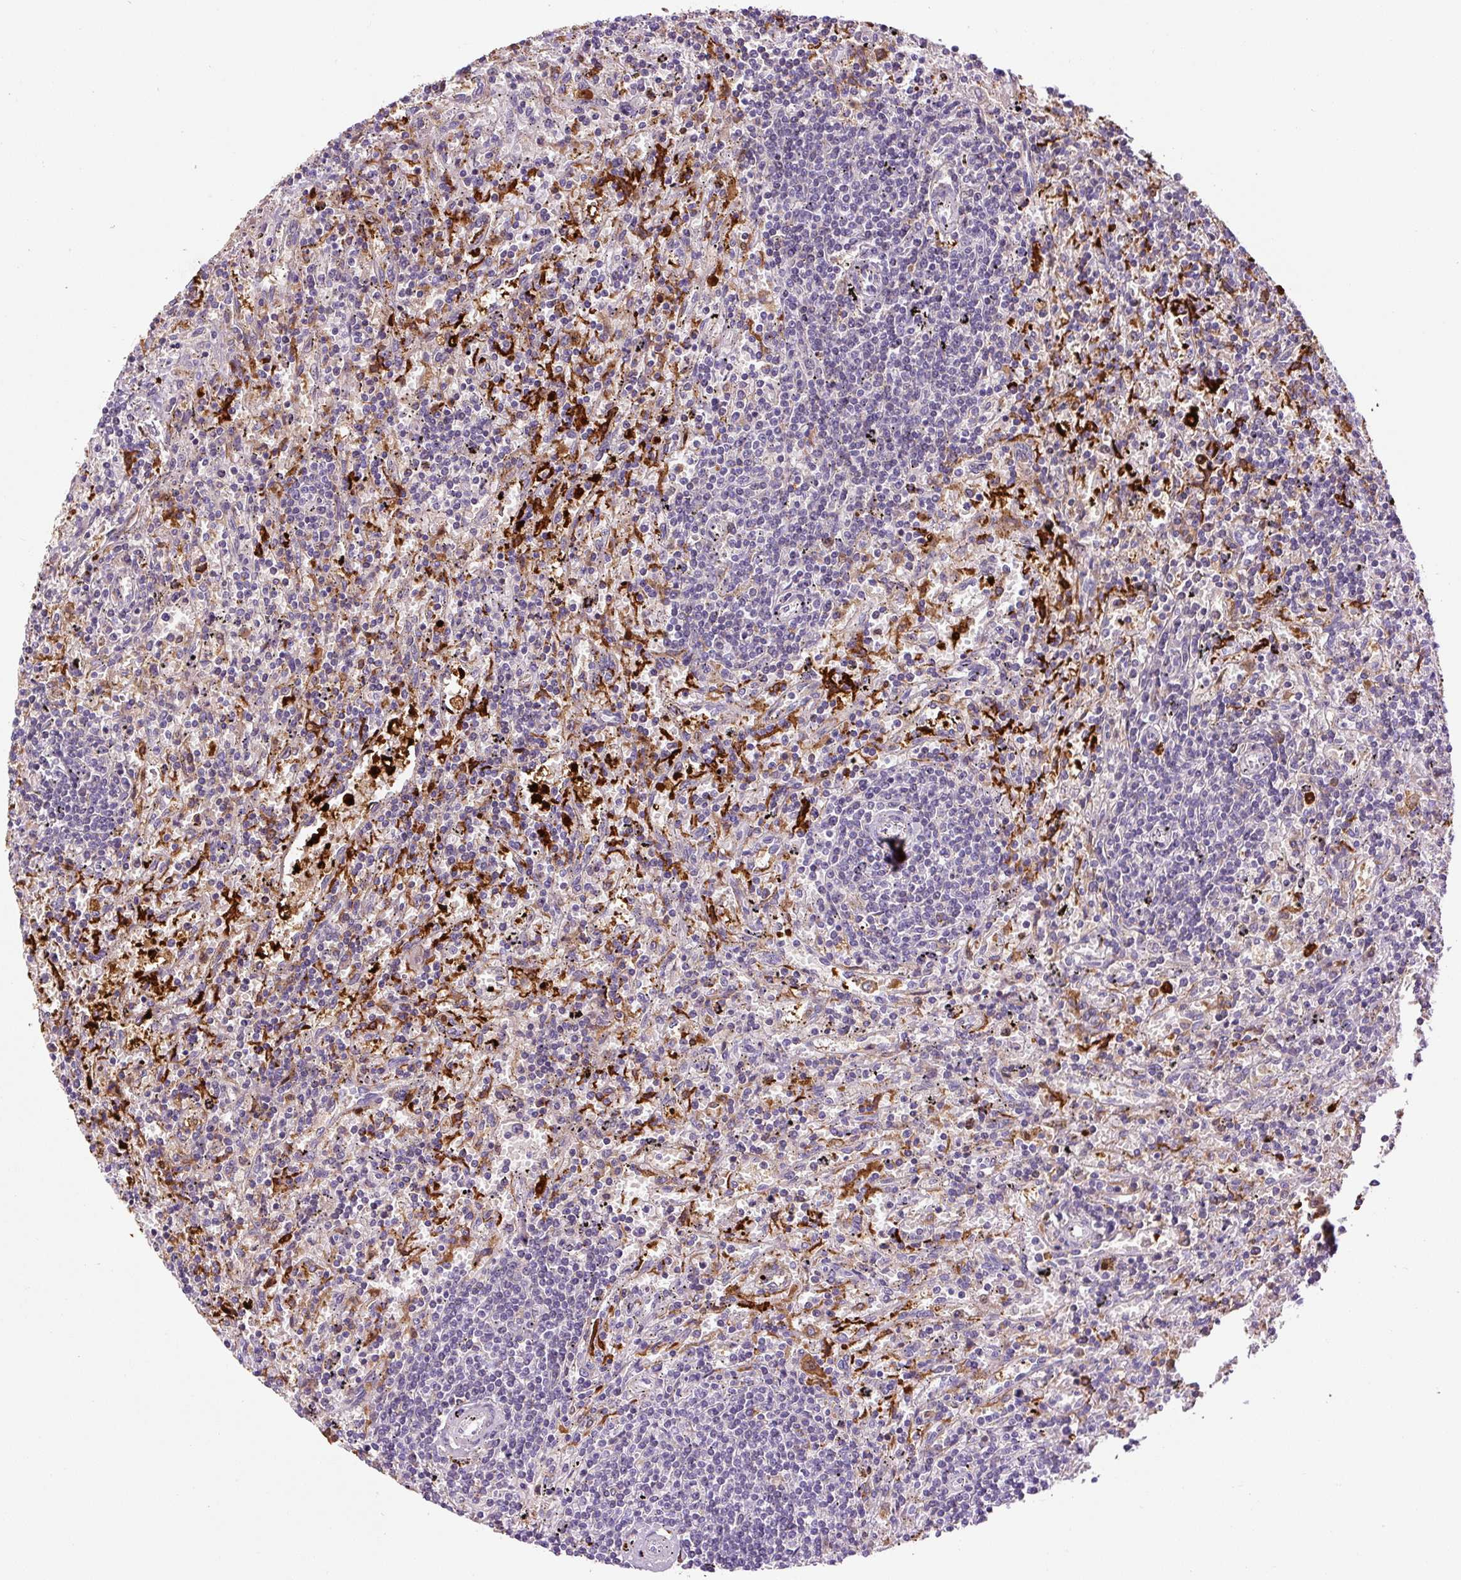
{"staining": {"intensity": "negative", "quantity": "none", "location": "none"}, "tissue": "lymphoma", "cell_type": "Tumor cells", "image_type": "cancer", "snomed": [{"axis": "morphology", "description": "Malignant lymphoma, non-Hodgkin's type, Low grade"}, {"axis": "topography", "description": "Spleen"}], "caption": "Tumor cells show no significant expression in malignant lymphoma, non-Hodgkin's type (low-grade). Nuclei are stained in blue.", "gene": "FUT10", "patient": {"sex": "male", "age": 76}}